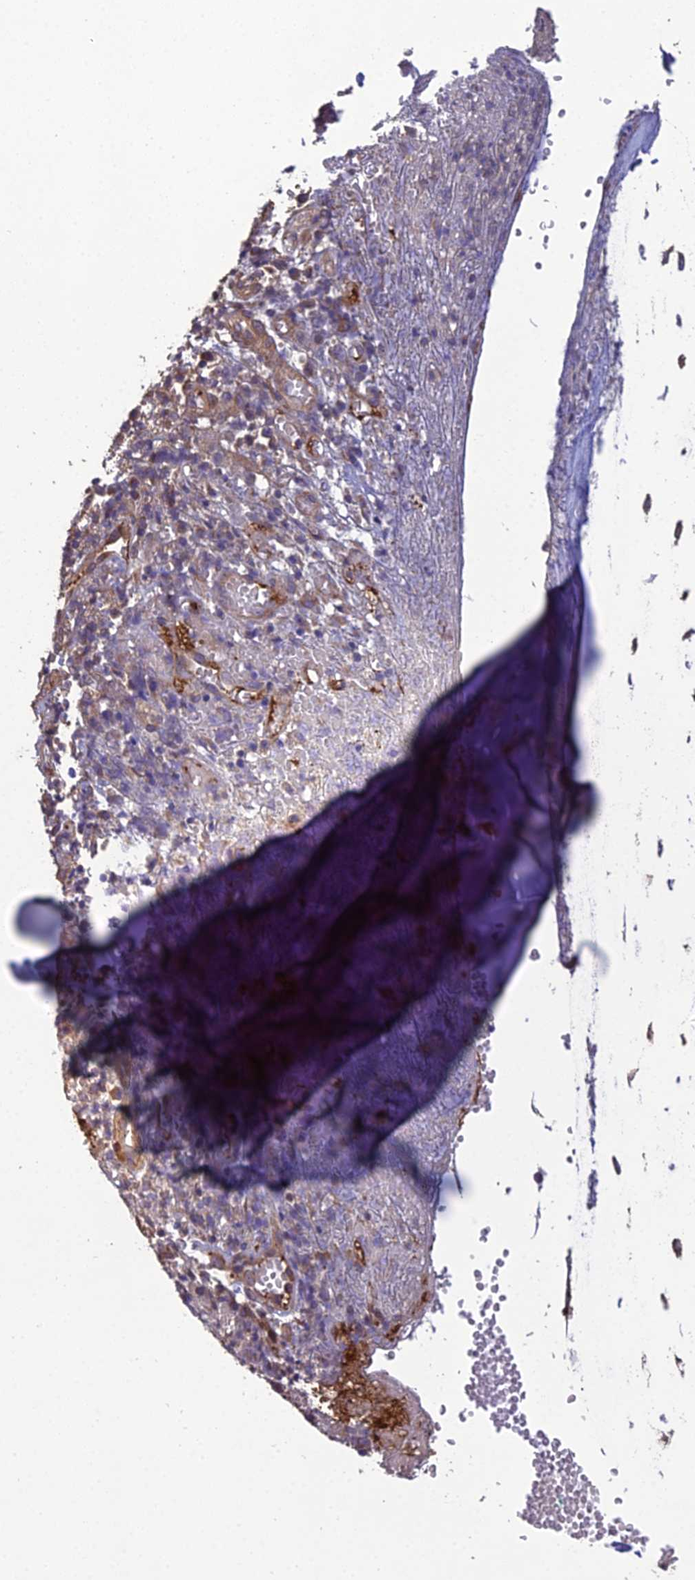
{"staining": {"intensity": "negative", "quantity": "none", "location": "none"}, "tissue": "soft tissue", "cell_type": "Fibroblasts", "image_type": "normal", "snomed": [{"axis": "morphology", "description": "Normal tissue, NOS"}, {"axis": "morphology", "description": "Basal cell carcinoma"}, {"axis": "topography", "description": "Cartilage tissue"}, {"axis": "topography", "description": "Nasopharynx"}, {"axis": "topography", "description": "Oral tissue"}], "caption": "High magnification brightfield microscopy of benign soft tissue stained with DAB (brown) and counterstained with hematoxylin (blue): fibroblasts show no significant expression. (Stains: DAB immunohistochemistry with hematoxylin counter stain, Microscopy: brightfield microscopy at high magnification).", "gene": "ATP6V0A2", "patient": {"sex": "female", "age": 77}}